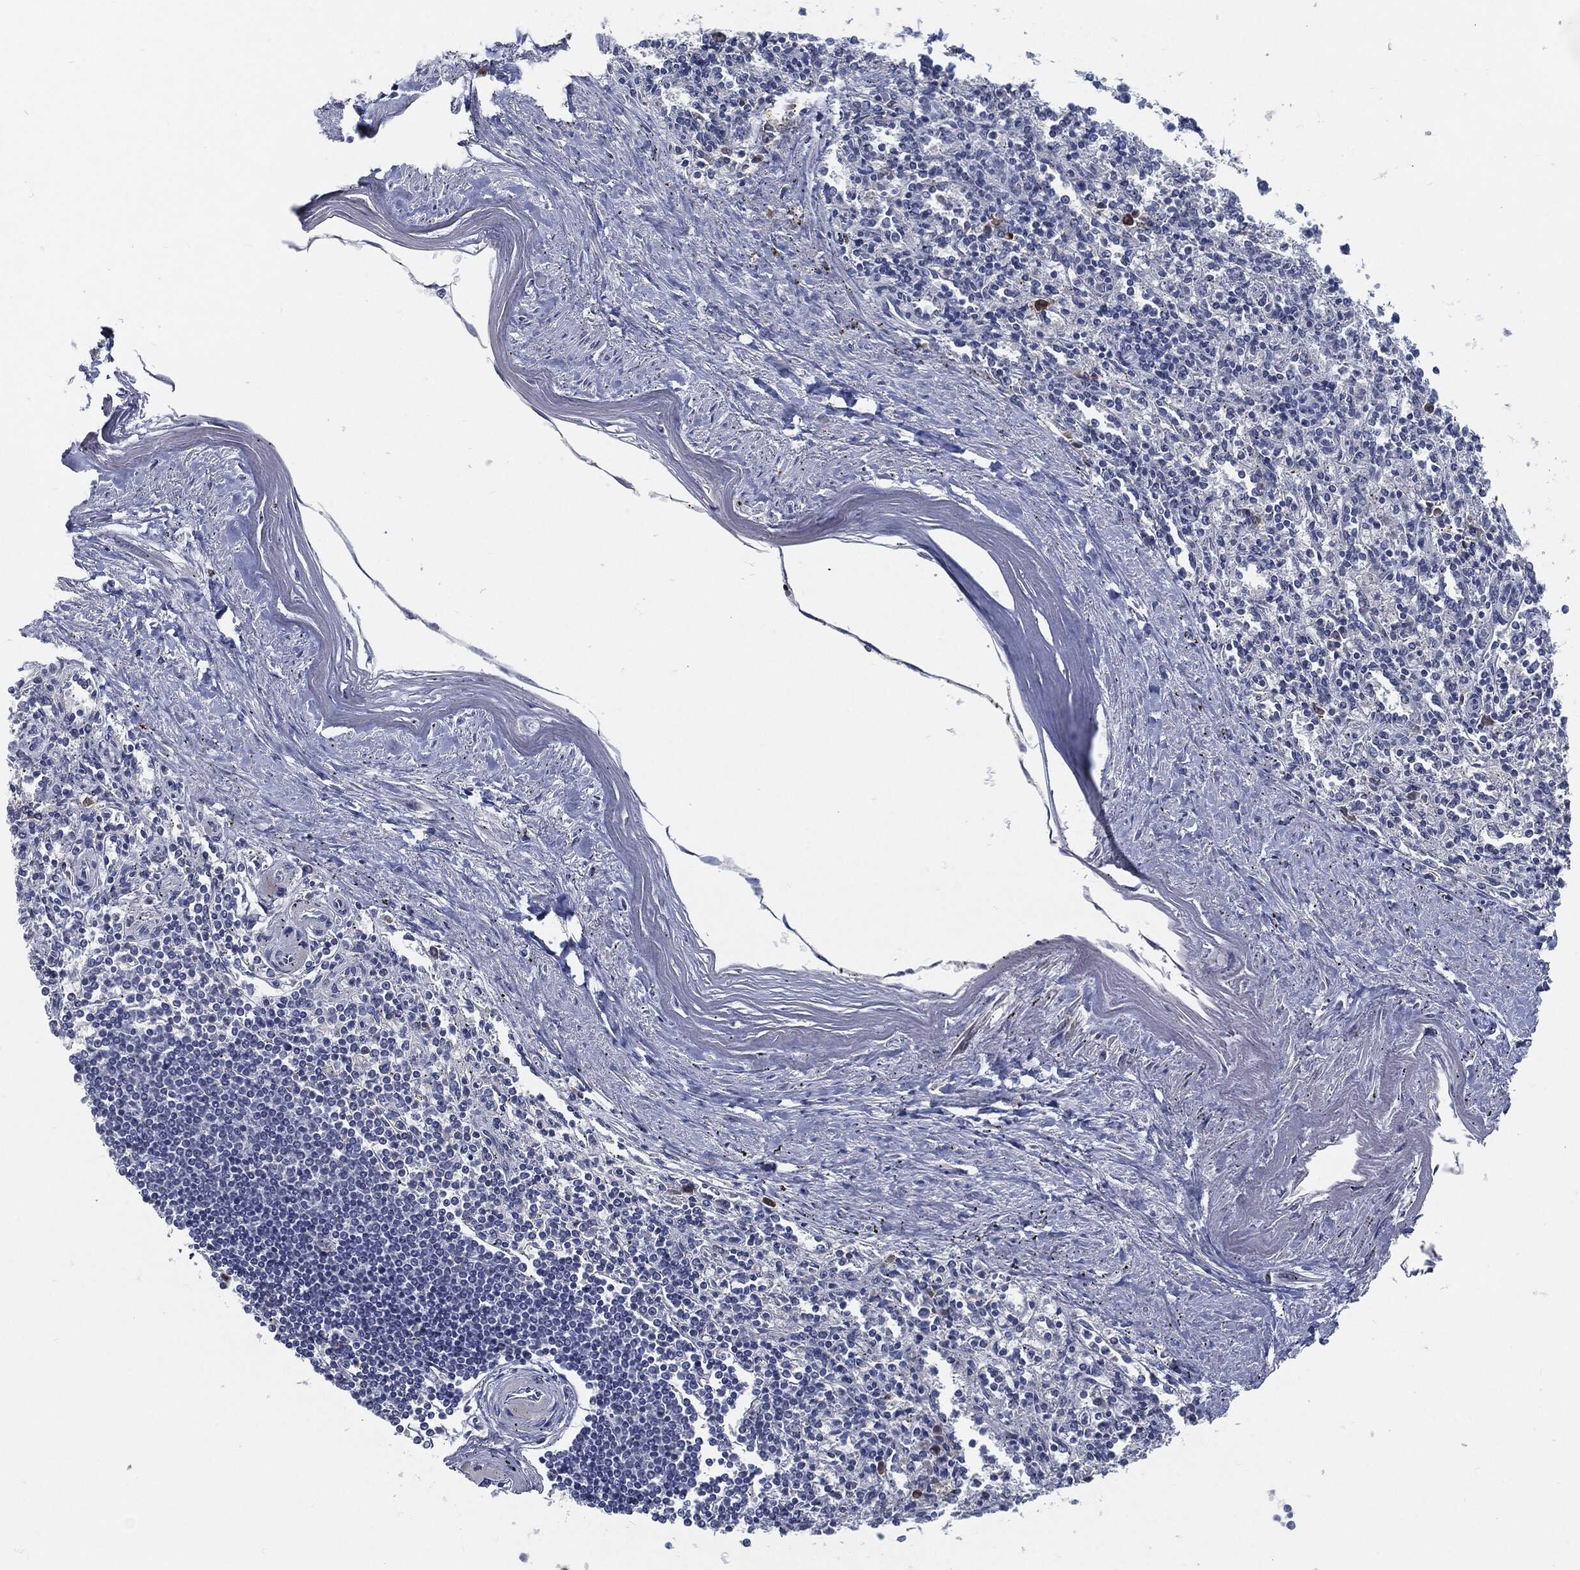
{"staining": {"intensity": "negative", "quantity": "none", "location": "none"}, "tissue": "spleen", "cell_type": "Cells in red pulp", "image_type": "normal", "snomed": [{"axis": "morphology", "description": "Normal tissue, NOS"}, {"axis": "topography", "description": "Spleen"}], "caption": "Spleen stained for a protein using immunohistochemistry displays no staining cells in red pulp.", "gene": "MST1", "patient": {"sex": "male", "age": 69}}